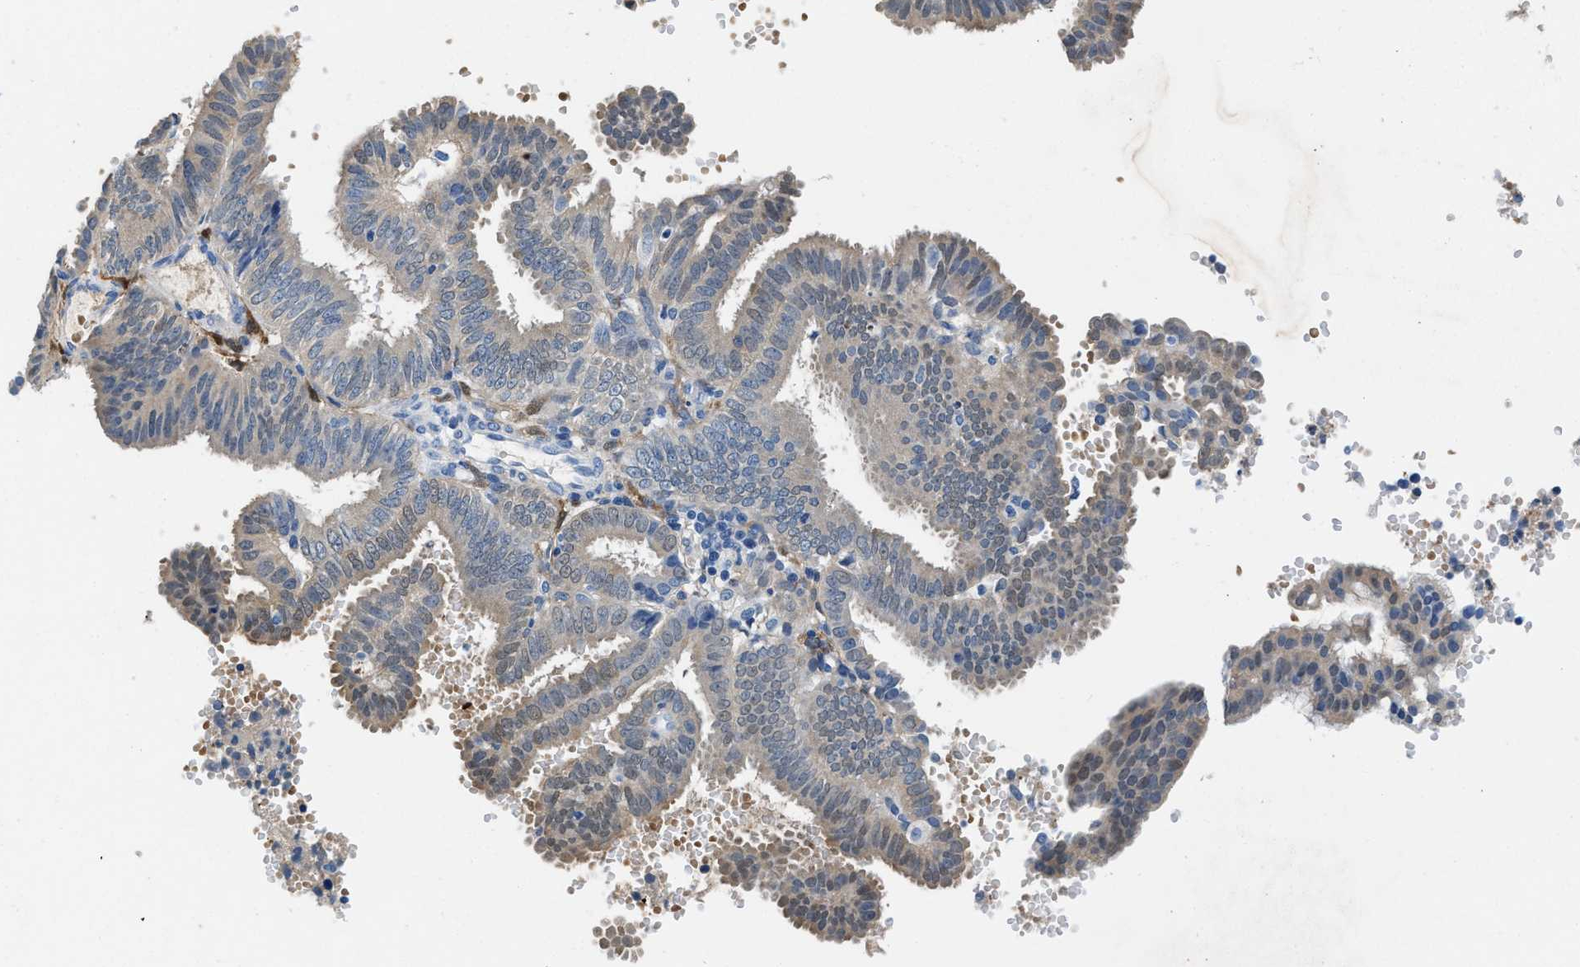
{"staining": {"intensity": "weak", "quantity": "<25%", "location": "cytoplasmic/membranous"}, "tissue": "endometrial cancer", "cell_type": "Tumor cells", "image_type": "cancer", "snomed": [{"axis": "morphology", "description": "Adenocarcinoma, NOS"}, {"axis": "topography", "description": "Endometrium"}], "caption": "This is an immunohistochemistry histopathology image of human endometrial adenocarcinoma. There is no expression in tumor cells.", "gene": "FADS6", "patient": {"sex": "female", "age": 58}}